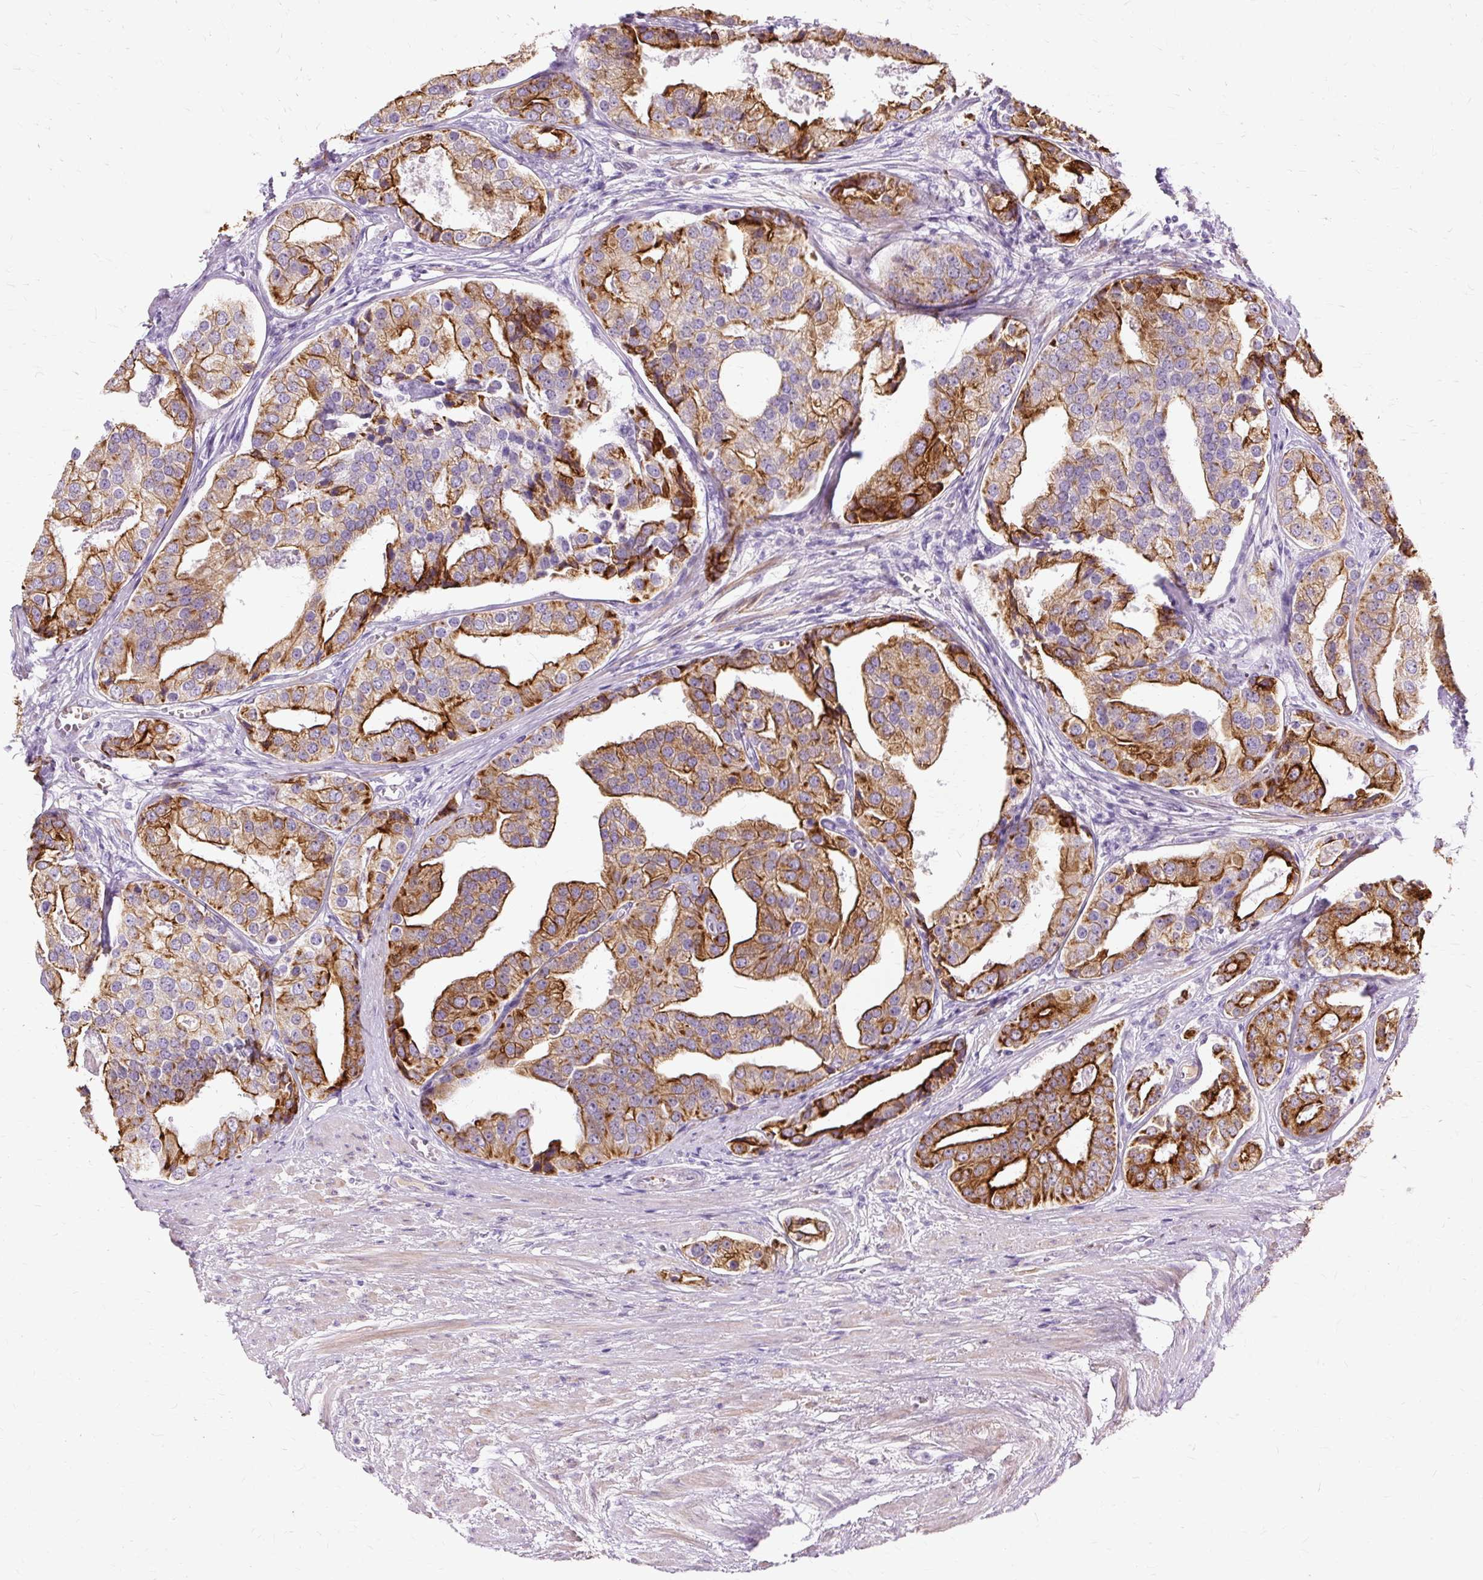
{"staining": {"intensity": "strong", "quantity": ">75%", "location": "cytoplasmic/membranous"}, "tissue": "prostate cancer", "cell_type": "Tumor cells", "image_type": "cancer", "snomed": [{"axis": "morphology", "description": "Adenocarcinoma, High grade"}, {"axis": "topography", "description": "Prostate"}], "caption": "Protein staining by immunohistochemistry (IHC) displays strong cytoplasmic/membranous staining in approximately >75% of tumor cells in adenocarcinoma (high-grade) (prostate).", "gene": "DCTN4", "patient": {"sex": "male", "age": 71}}